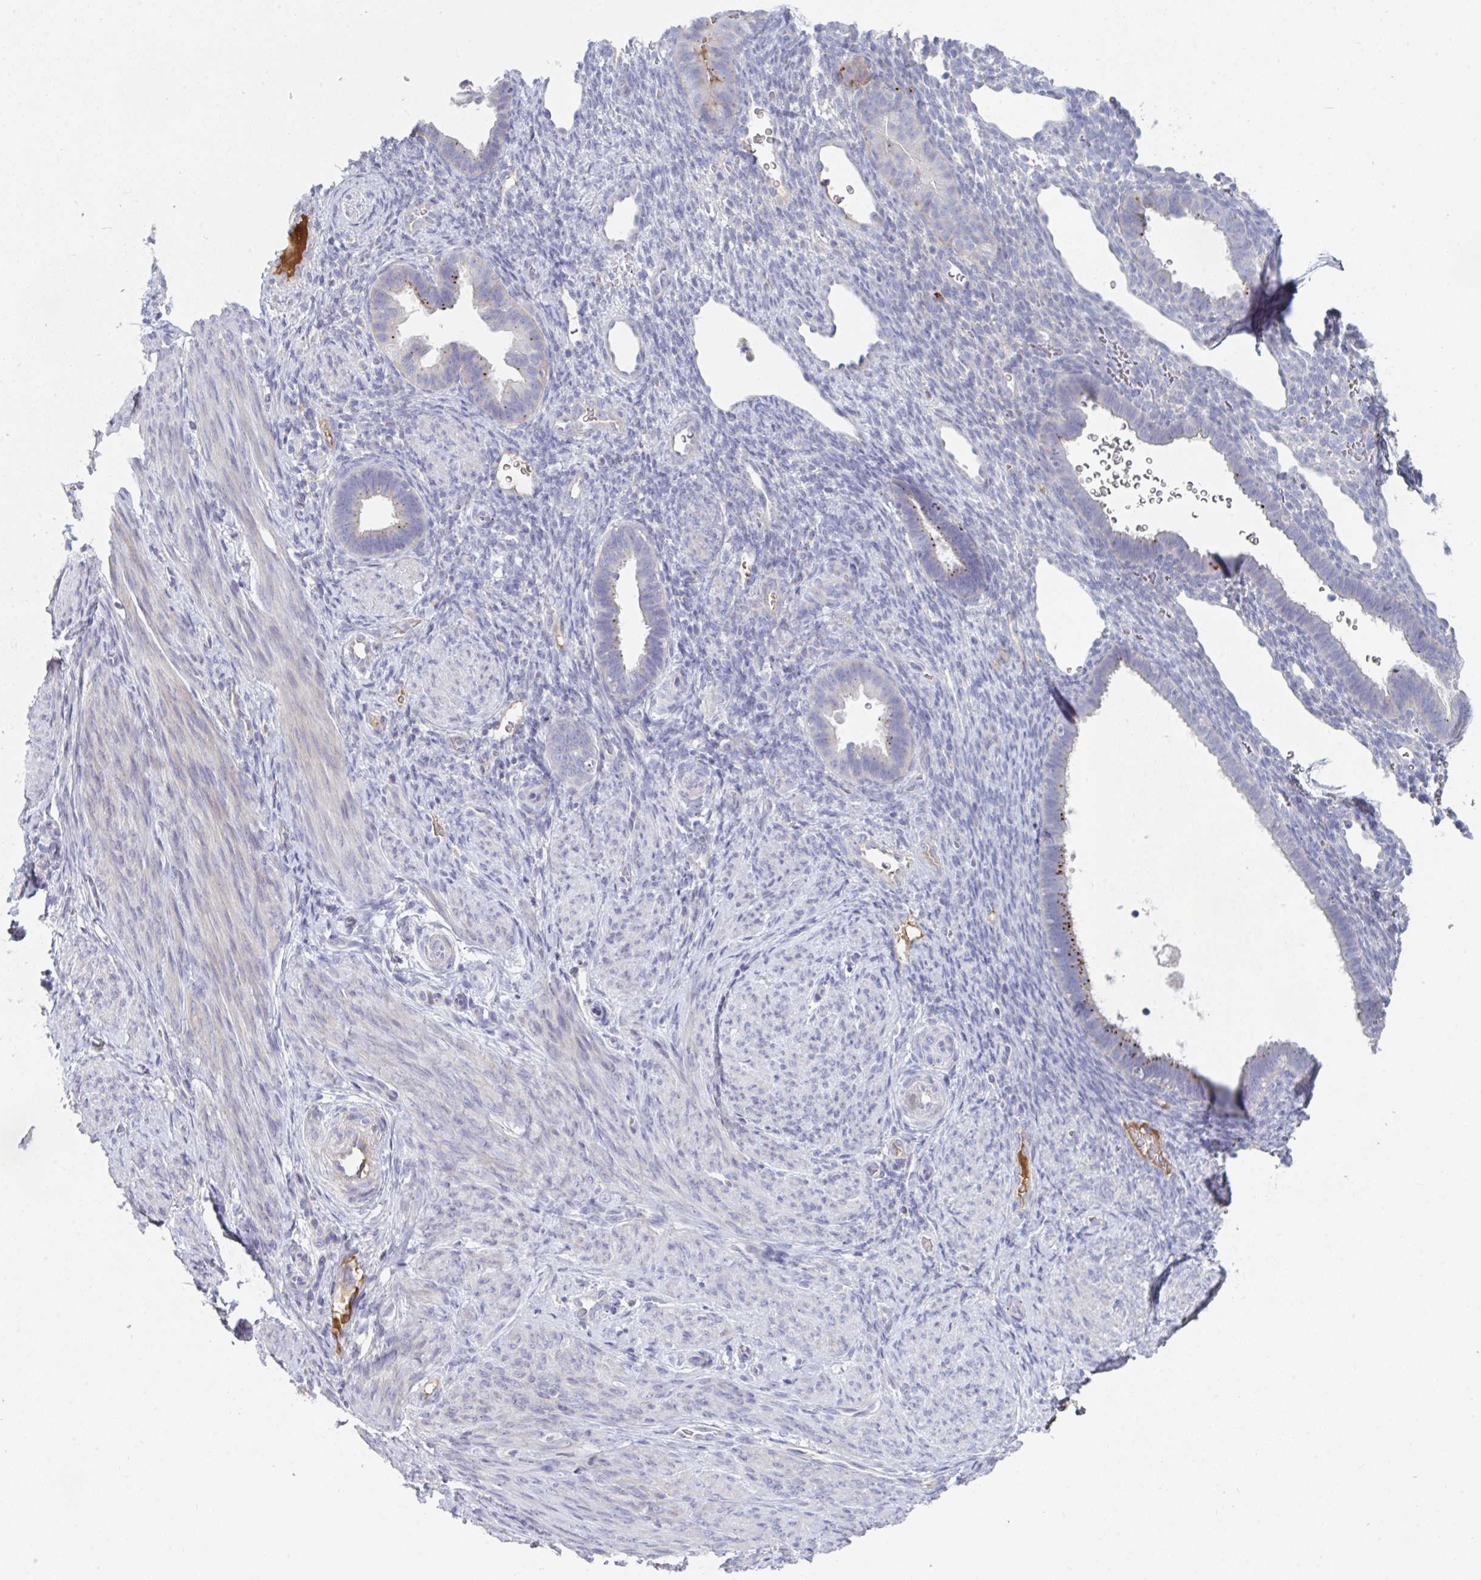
{"staining": {"intensity": "negative", "quantity": "none", "location": "none"}, "tissue": "endometrium", "cell_type": "Cells in endometrial stroma", "image_type": "normal", "snomed": [{"axis": "morphology", "description": "Normal tissue, NOS"}, {"axis": "topography", "description": "Endometrium"}], "caption": "An IHC photomicrograph of normal endometrium is shown. There is no staining in cells in endometrial stroma of endometrium.", "gene": "HGFAC", "patient": {"sex": "female", "age": 34}}